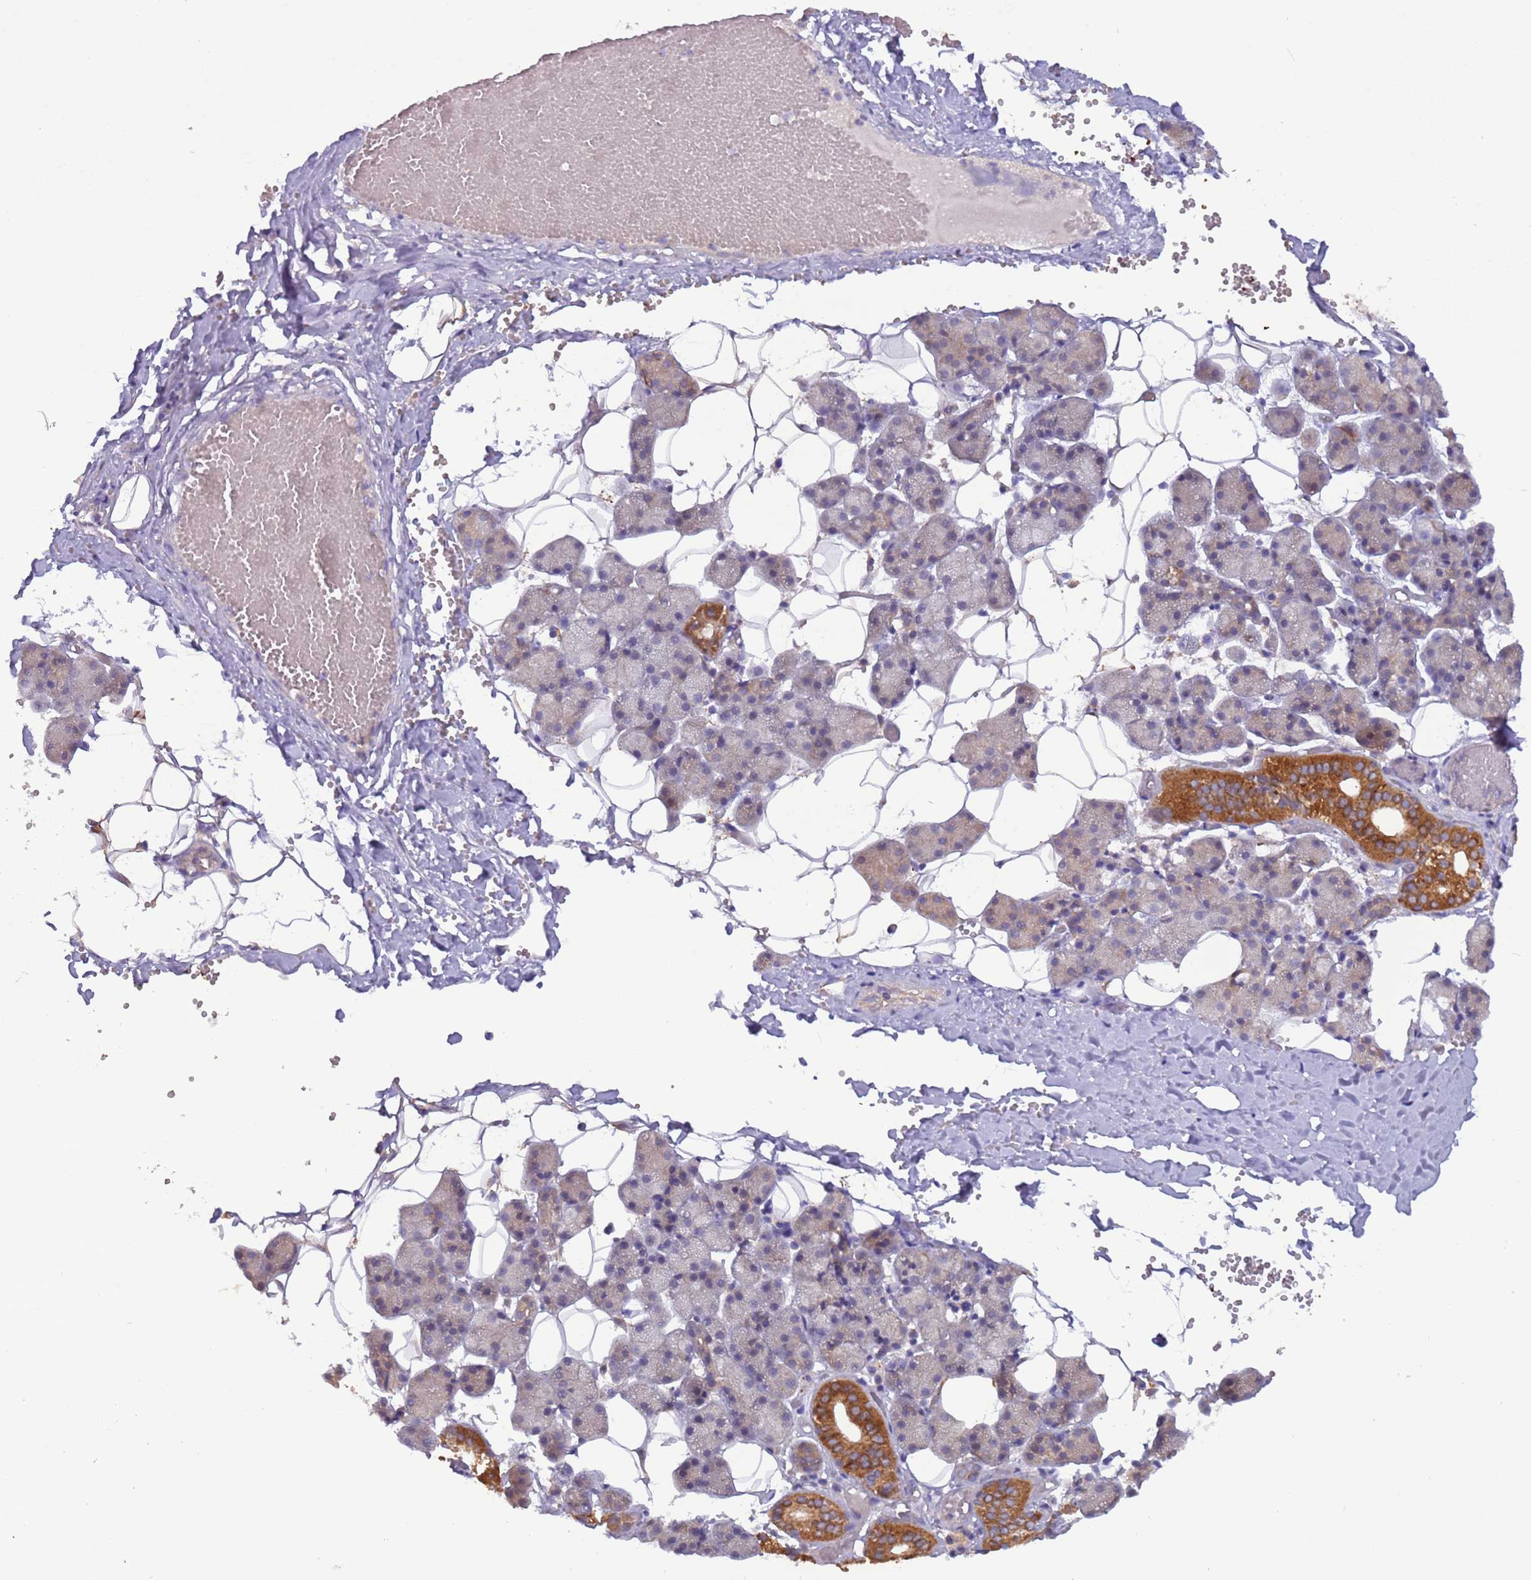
{"staining": {"intensity": "strong", "quantity": "<25%", "location": "cytoplasmic/membranous"}, "tissue": "salivary gland", "cell_type": "Glandular cells", "image_type": "normal", "snomed": [{"axis": "morphology", "description": "Normal tissue, NOS"}, {"axis": "topography", "description": "Salivary gland"}], "caption": "IHC micrograph of unremarkable salivary gland: salivary gland stained using immunohistochemistry exhibits medium levels of strong protein expression localized specifically in the cytoplasmic/membranous of glandular cells, appearing as a cytoplasmic/membranous brown color.", "gene": "UQCRQ", "patient": {"sex": "female", "age": 33}}